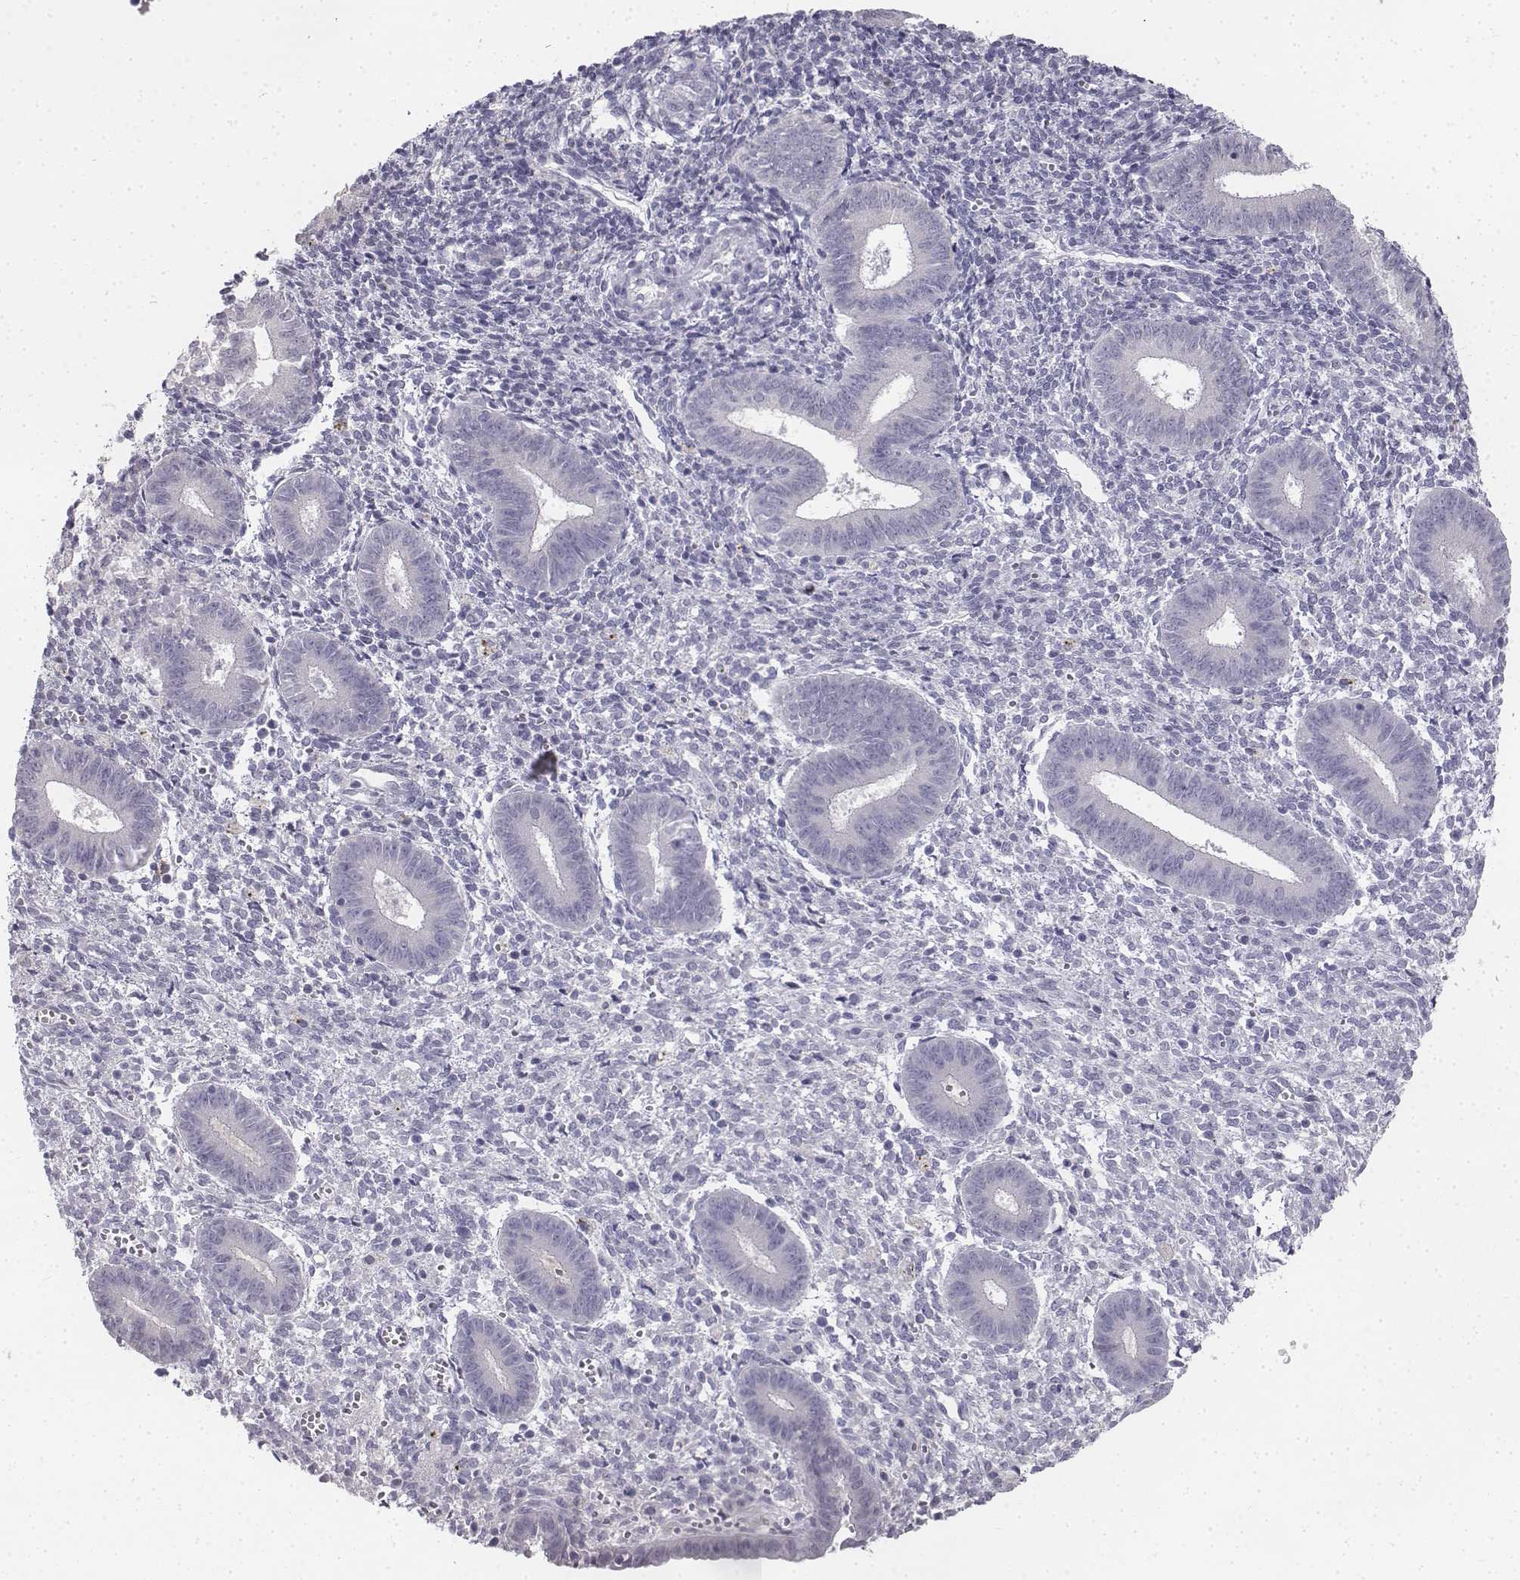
{"staining": {"intensity": "negative", "quantity": "none", "location": "none"}, "tissue": "endometrium", "cell_type": "Cells in endometrial stroma", "image_type": "normal", "snomed": [{"axis": "morphology", "description": "Normal tissue, NOS"}, {"axis": "topography", "description": "Endometrium"}], "caption": "There is no significant positivity in cells in endometrial stroma of endometrium.", "gene": "PENK", "patient": {"sex": "female", "age": 25}}